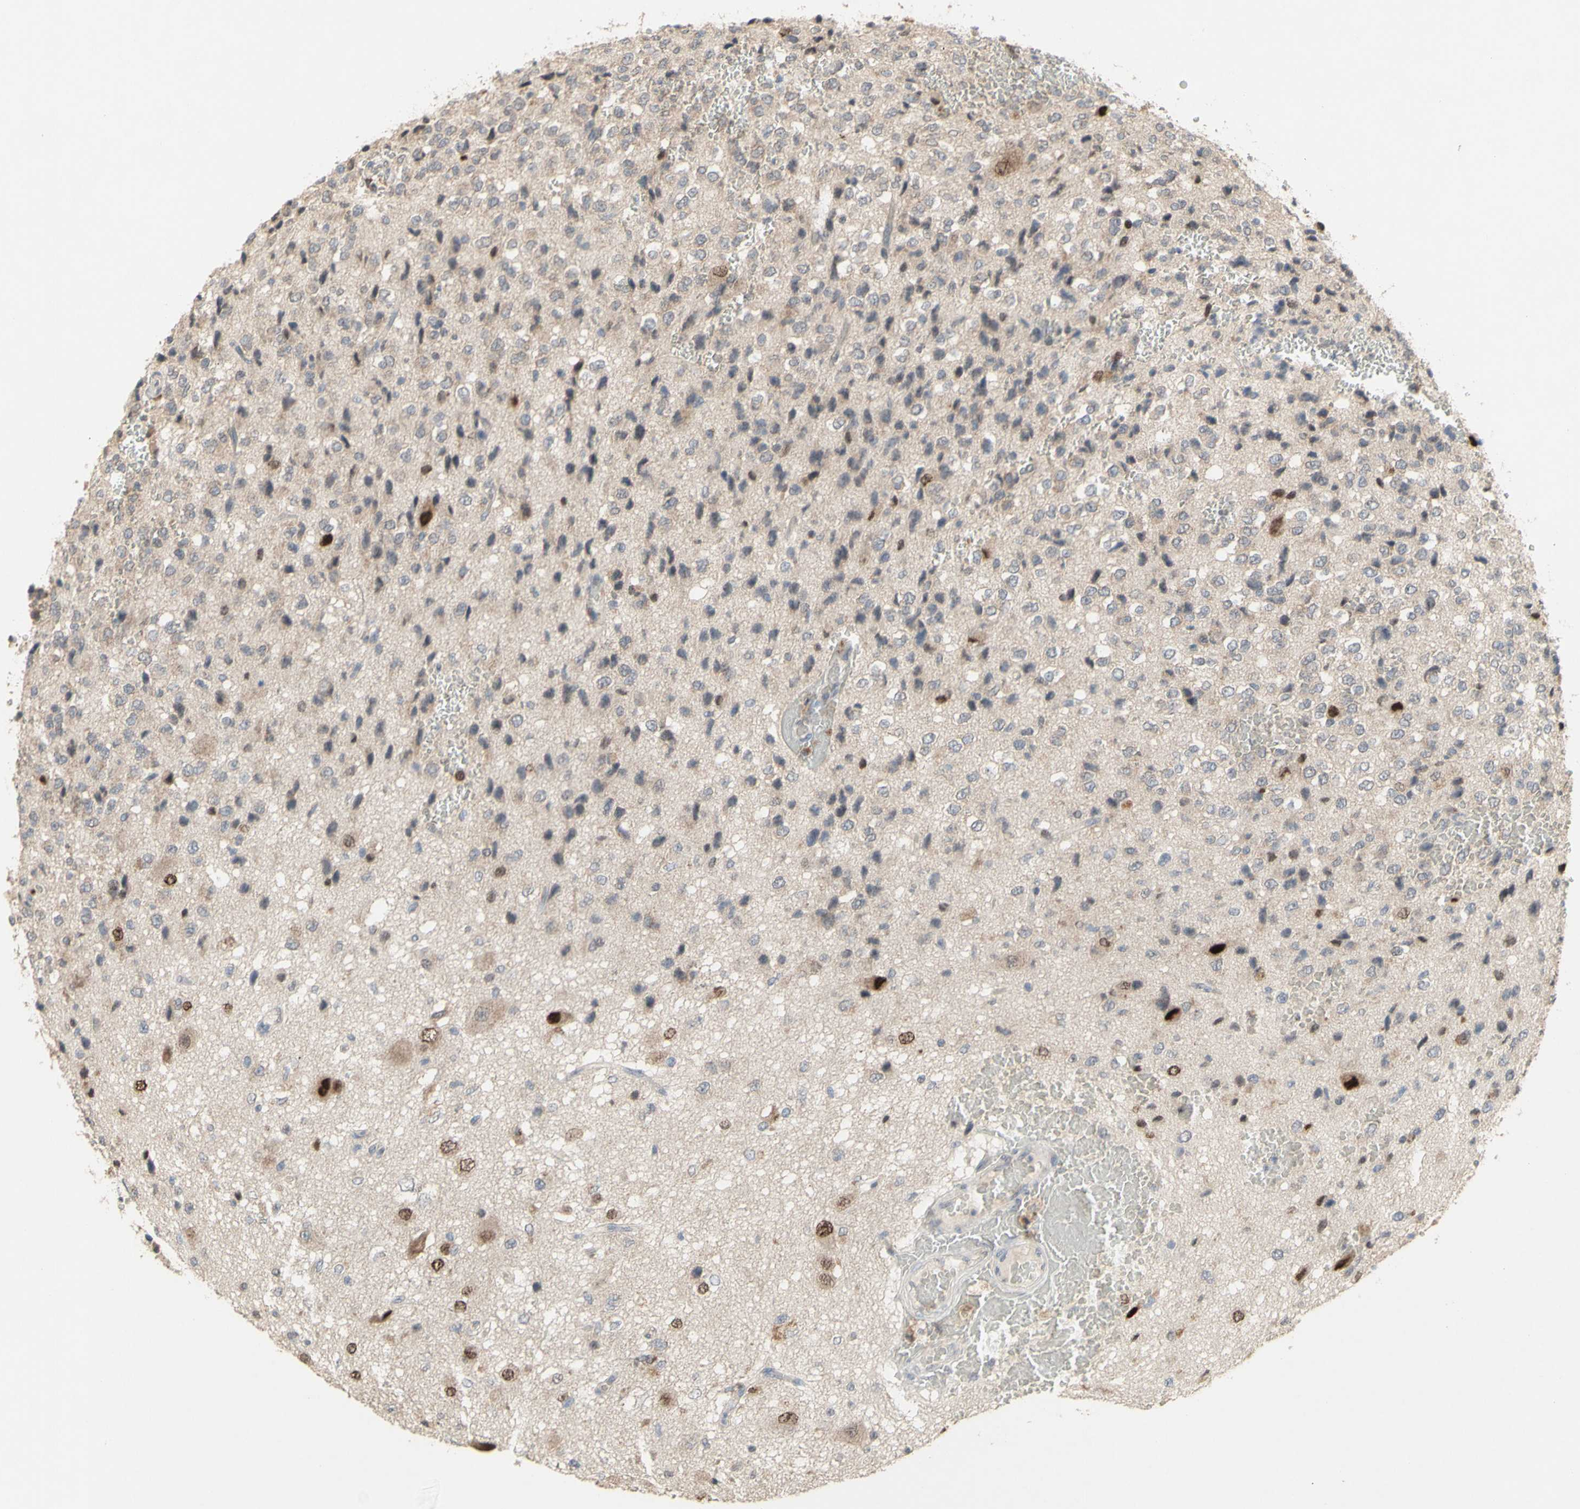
{"staining": {"intensity": "negative", "quantity": "none", "location": "none"}, "tissue": "glioma", "cell_type": "Tumor cells", "image_type": "cancer", "snomed": [{"axis": "morphology", "description": "Glioma, malignant, High grade"}, {"axis": "topography", "description": "pancreas cauda"}], "caption": "Immunohistochemistry (IHC) image of glioma stained for a protein (brown), which reveals no expression in tumor cells.", "gene": "NLRP1", "patient": {"sex": "male", "age": 60}}